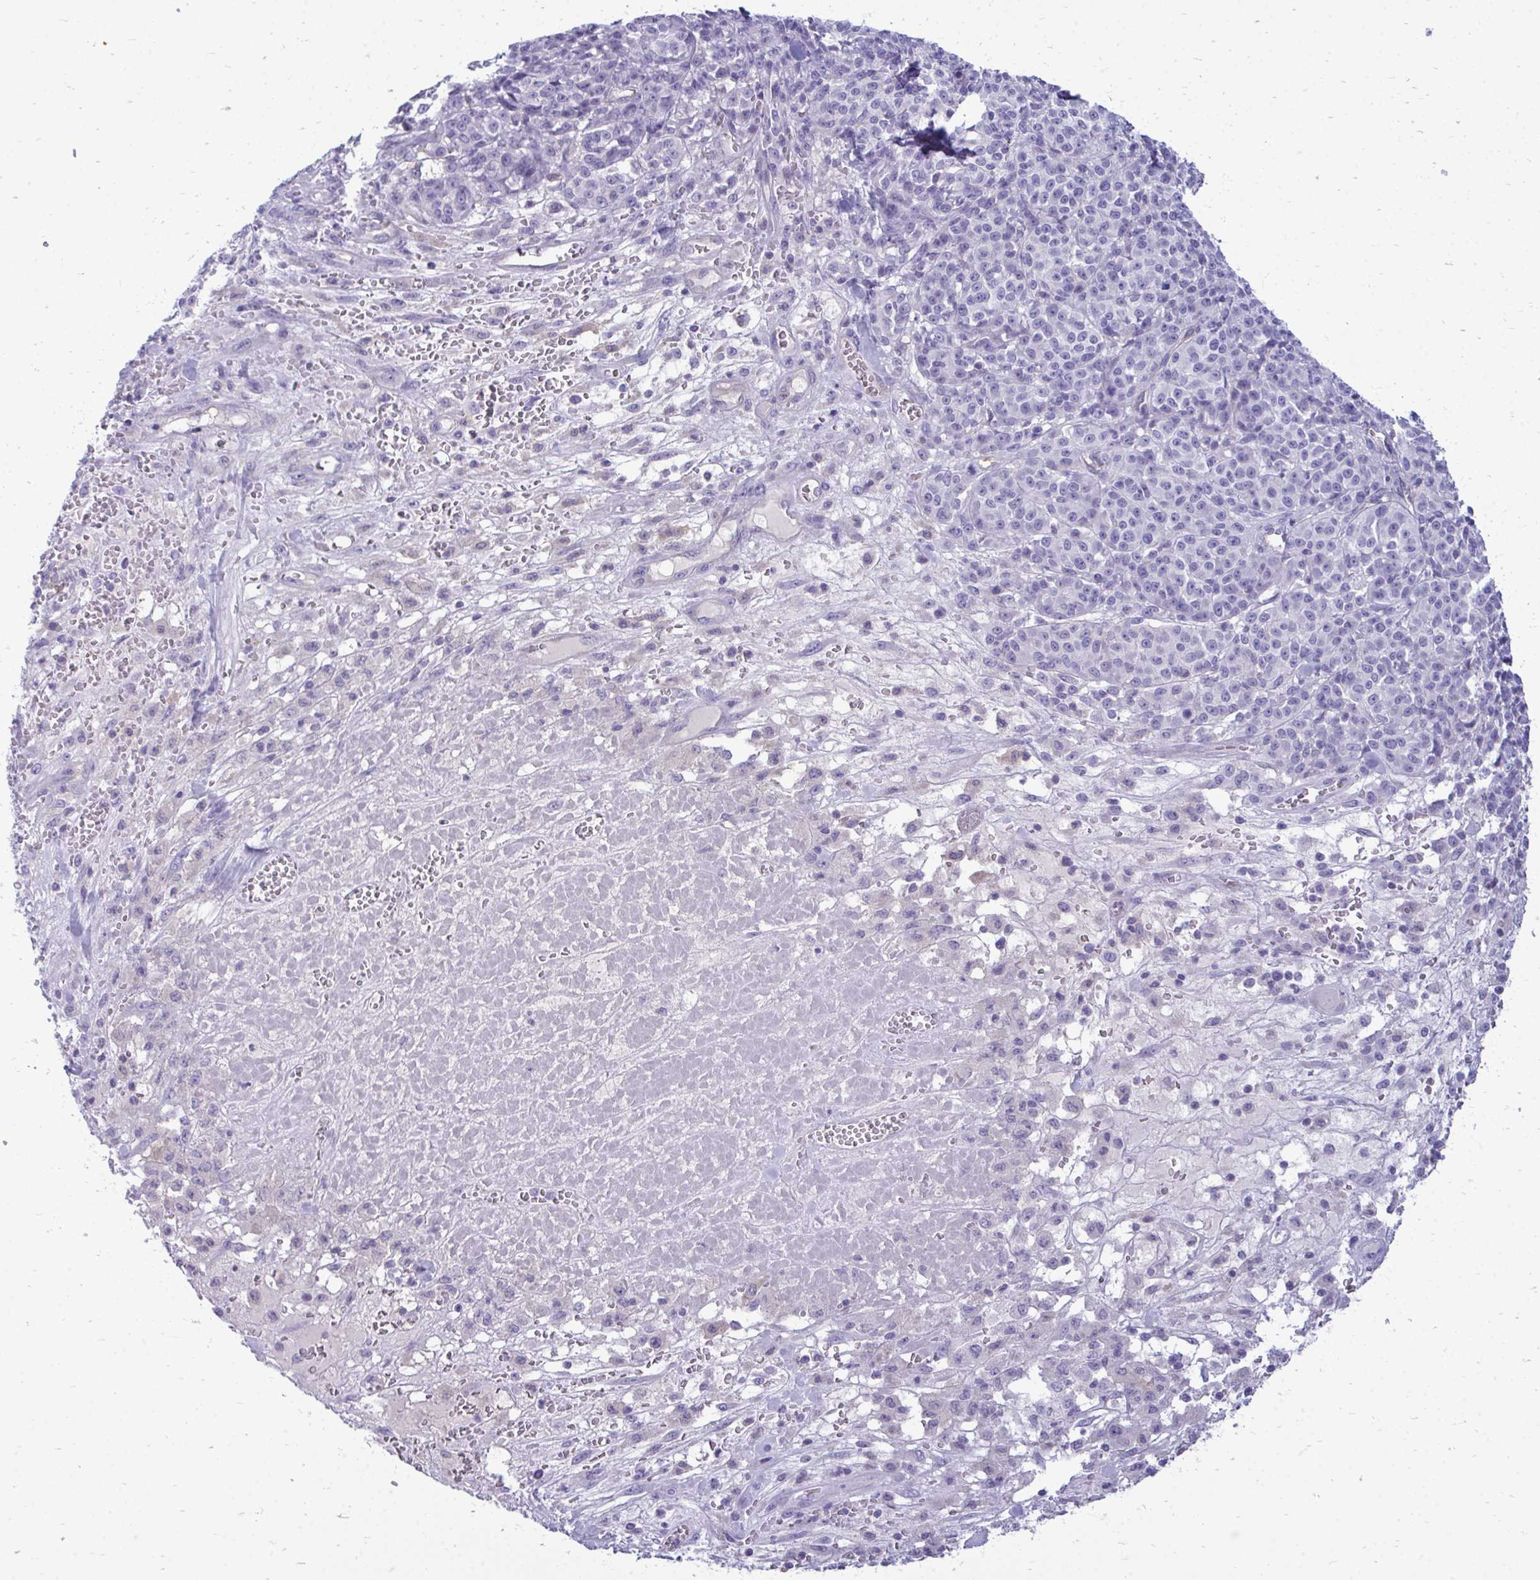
{"staining": {"intensity": "negative", "quantity": "none", "location": "none"}, "tissue": "melanoma", "cell_type": "Tumor cells", "image_type": "cancer", "snomed": [{"axis": "morphology", "description": "Normal tissue, NOS"}, {"axis": "morphology", "description": "Malignant melanoma, NOS"}, {"axis": "topography", "description": "Skin"}], "caption": "IHC photomicrograph of neoplastic tissue: melanoma stained with DAB demonstrates no significant protein staining in tumor cells.", "gene": "FABP3", "patient": {"sex": "female", "age": 34}}